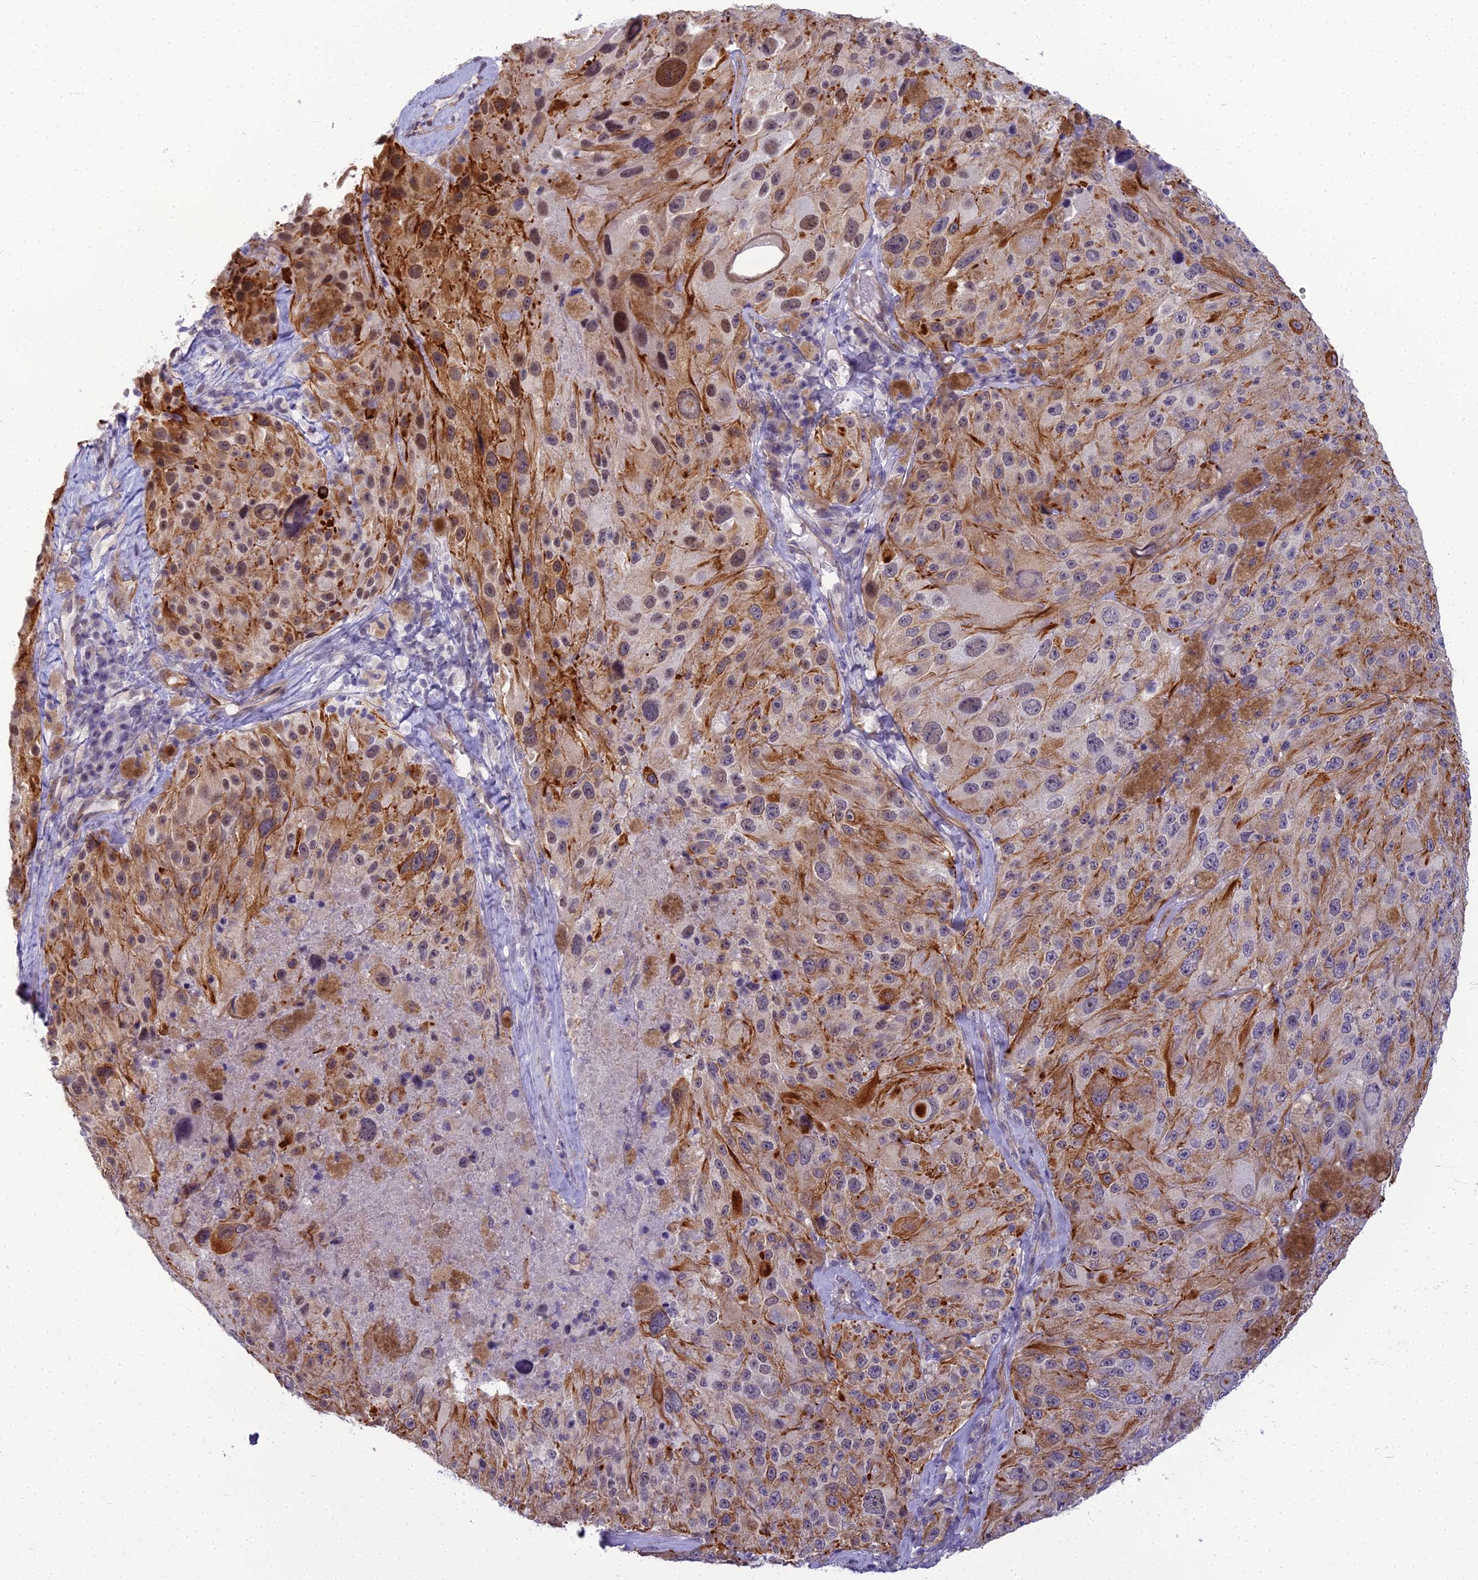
{"staining": {"intensity": "moderate", "quantity": ">75%", "location": "cytoplasmic/membranous,nuclear"}, "tissue": "melanoma", "cell_type": "Tumor cells", "image_type": "cancer", "snomed": [{"axis": "morphology", "description": "Malignant melanoma, Metastatic site"}, {"axis": "topography", "description": "Lymph node"}], "caption": "High-power microscopy captured an IHC micrograph of malignant melanoma (metastatic site), revealing moderate cytoplasmic/membranous and nuclear positivity in about >75% of tumor cells. Nuclei are stained in blue.", "gene": "RGL3", "patient": {"sex": "male", "age": 62}}